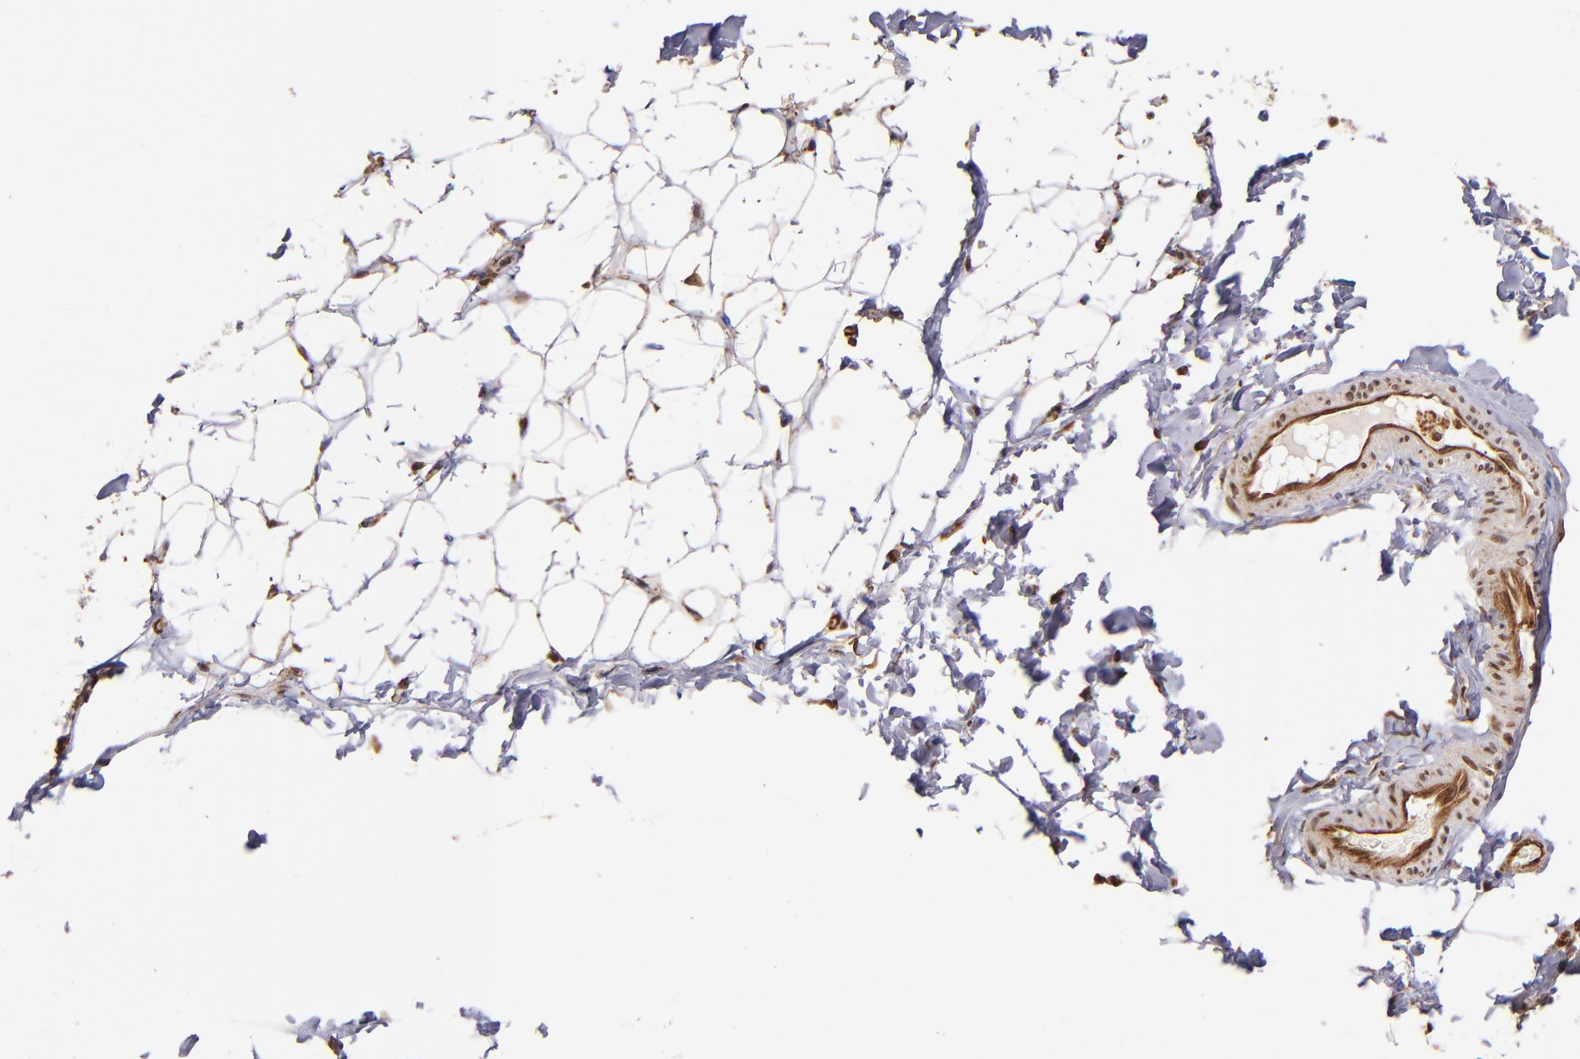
{"staining": {"intensity": "moderate", "quantity": "25%-75%", "location": "cytoplasmic/membranous,nuclear"}, "tissue": "adipose tissue", "cell_type": "Adipocytes", "image_type": "normal", "snomed": [{"axis": "morphology", "description": "Normal tissue, NOS"}, {"axis": "topography", "description": "Soft tissue"}], "caption": "Protein staining exhibits moderate cytoplasmic/membranous,nuclear staining in approximately 25%-75% of adipocytes in unremarkable adipose tissue.", "gene": "STX8", "patient": {"sex": "male", "age": 26}}